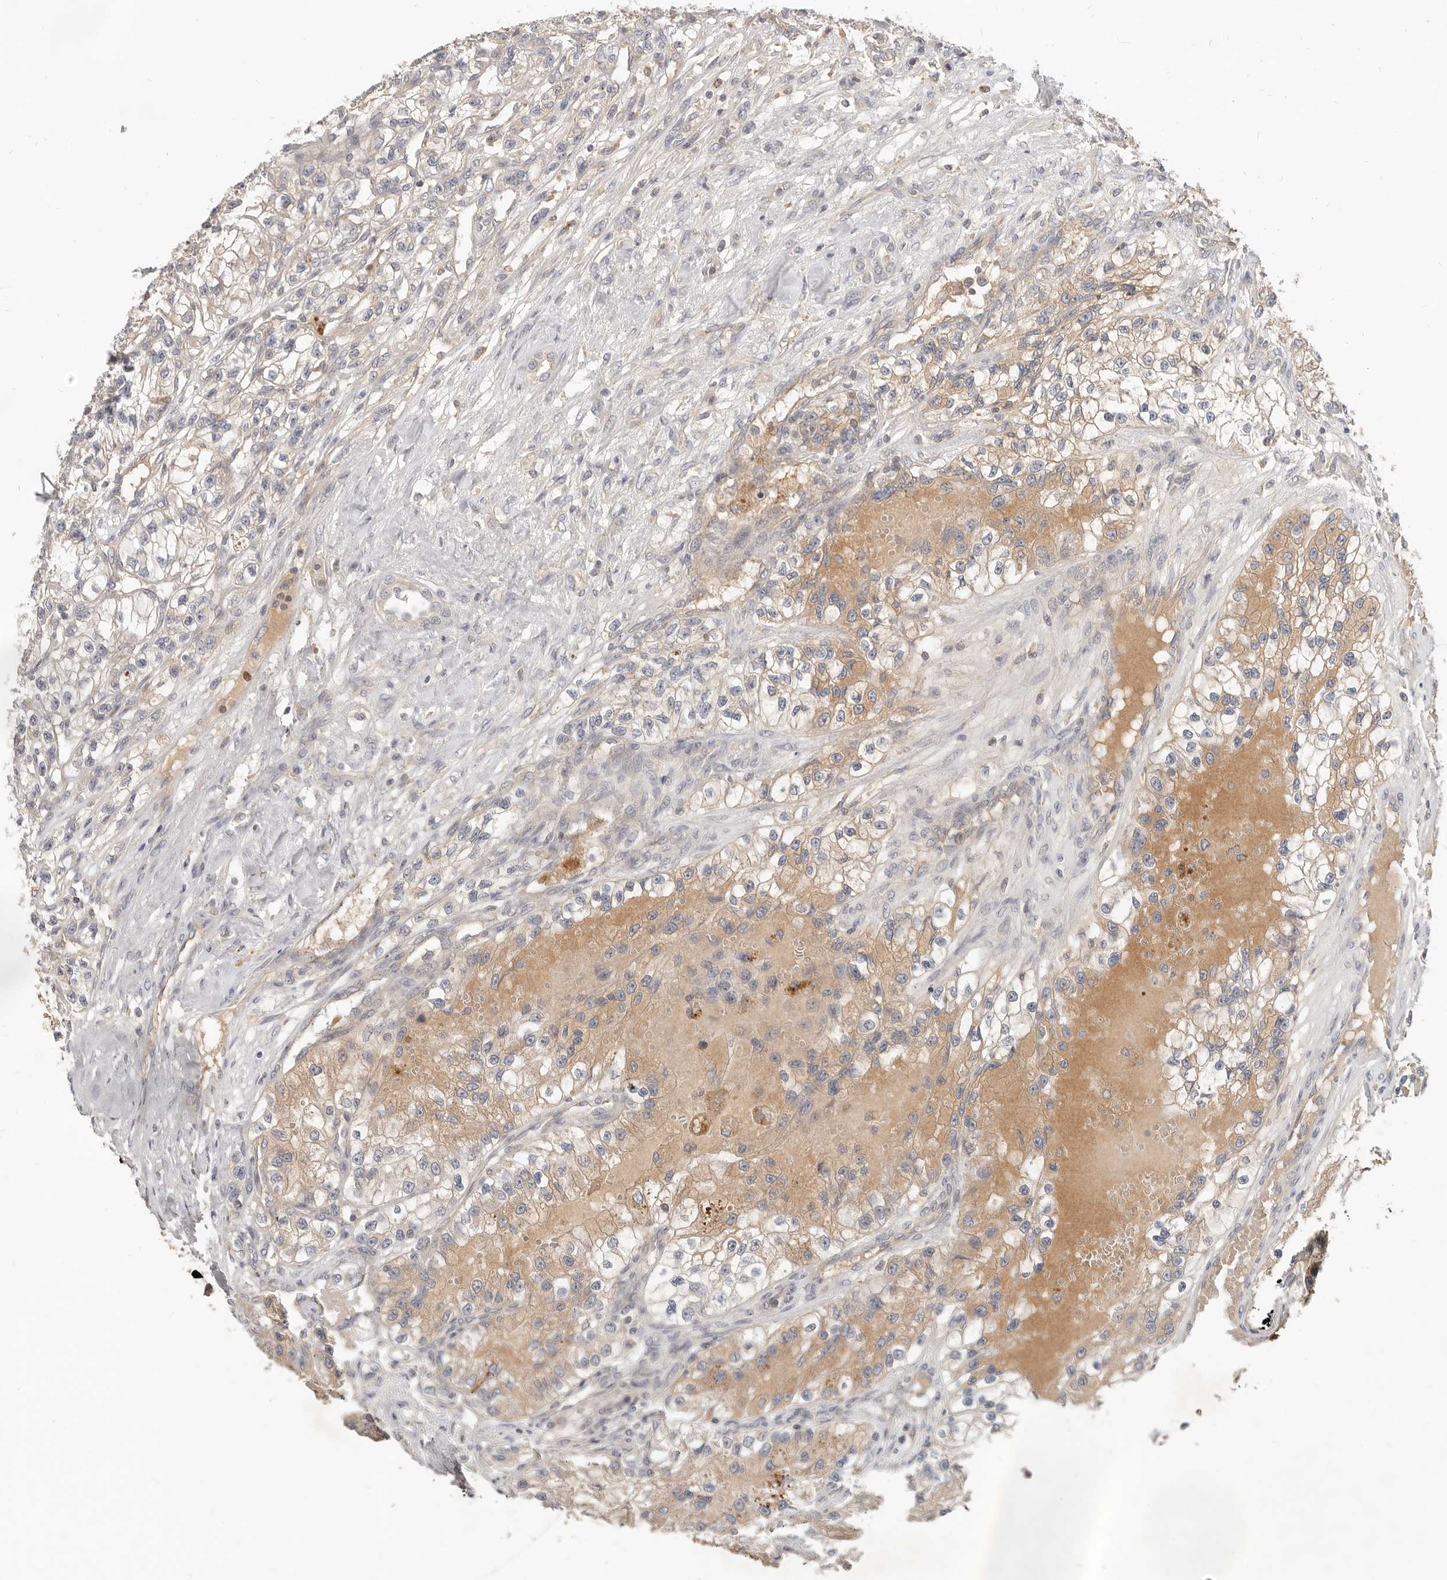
{"staining": {"intensity": "weak", "quantity": "25%-75%", "location": "cytoplasmic/membranous"}, "tissue": "renal cancer", "cell_type": "Tumor cells", "image_type": "cancer", "snomed": [{"axis": "morphology", "description": "Adenocarcinoma, NOS"}, {"axis": "topography", "description": "Kidney"}], "caption": "Renal adenocarcinoma stained with DAB (3,3'-diaminobenzidine) IHC reveals low levels of weak cytoplasmic/membranous expression in approximately 25%-75% of tumor cells.", "gene": "USP49", "patient": {"sex": "female", "age": 57}}